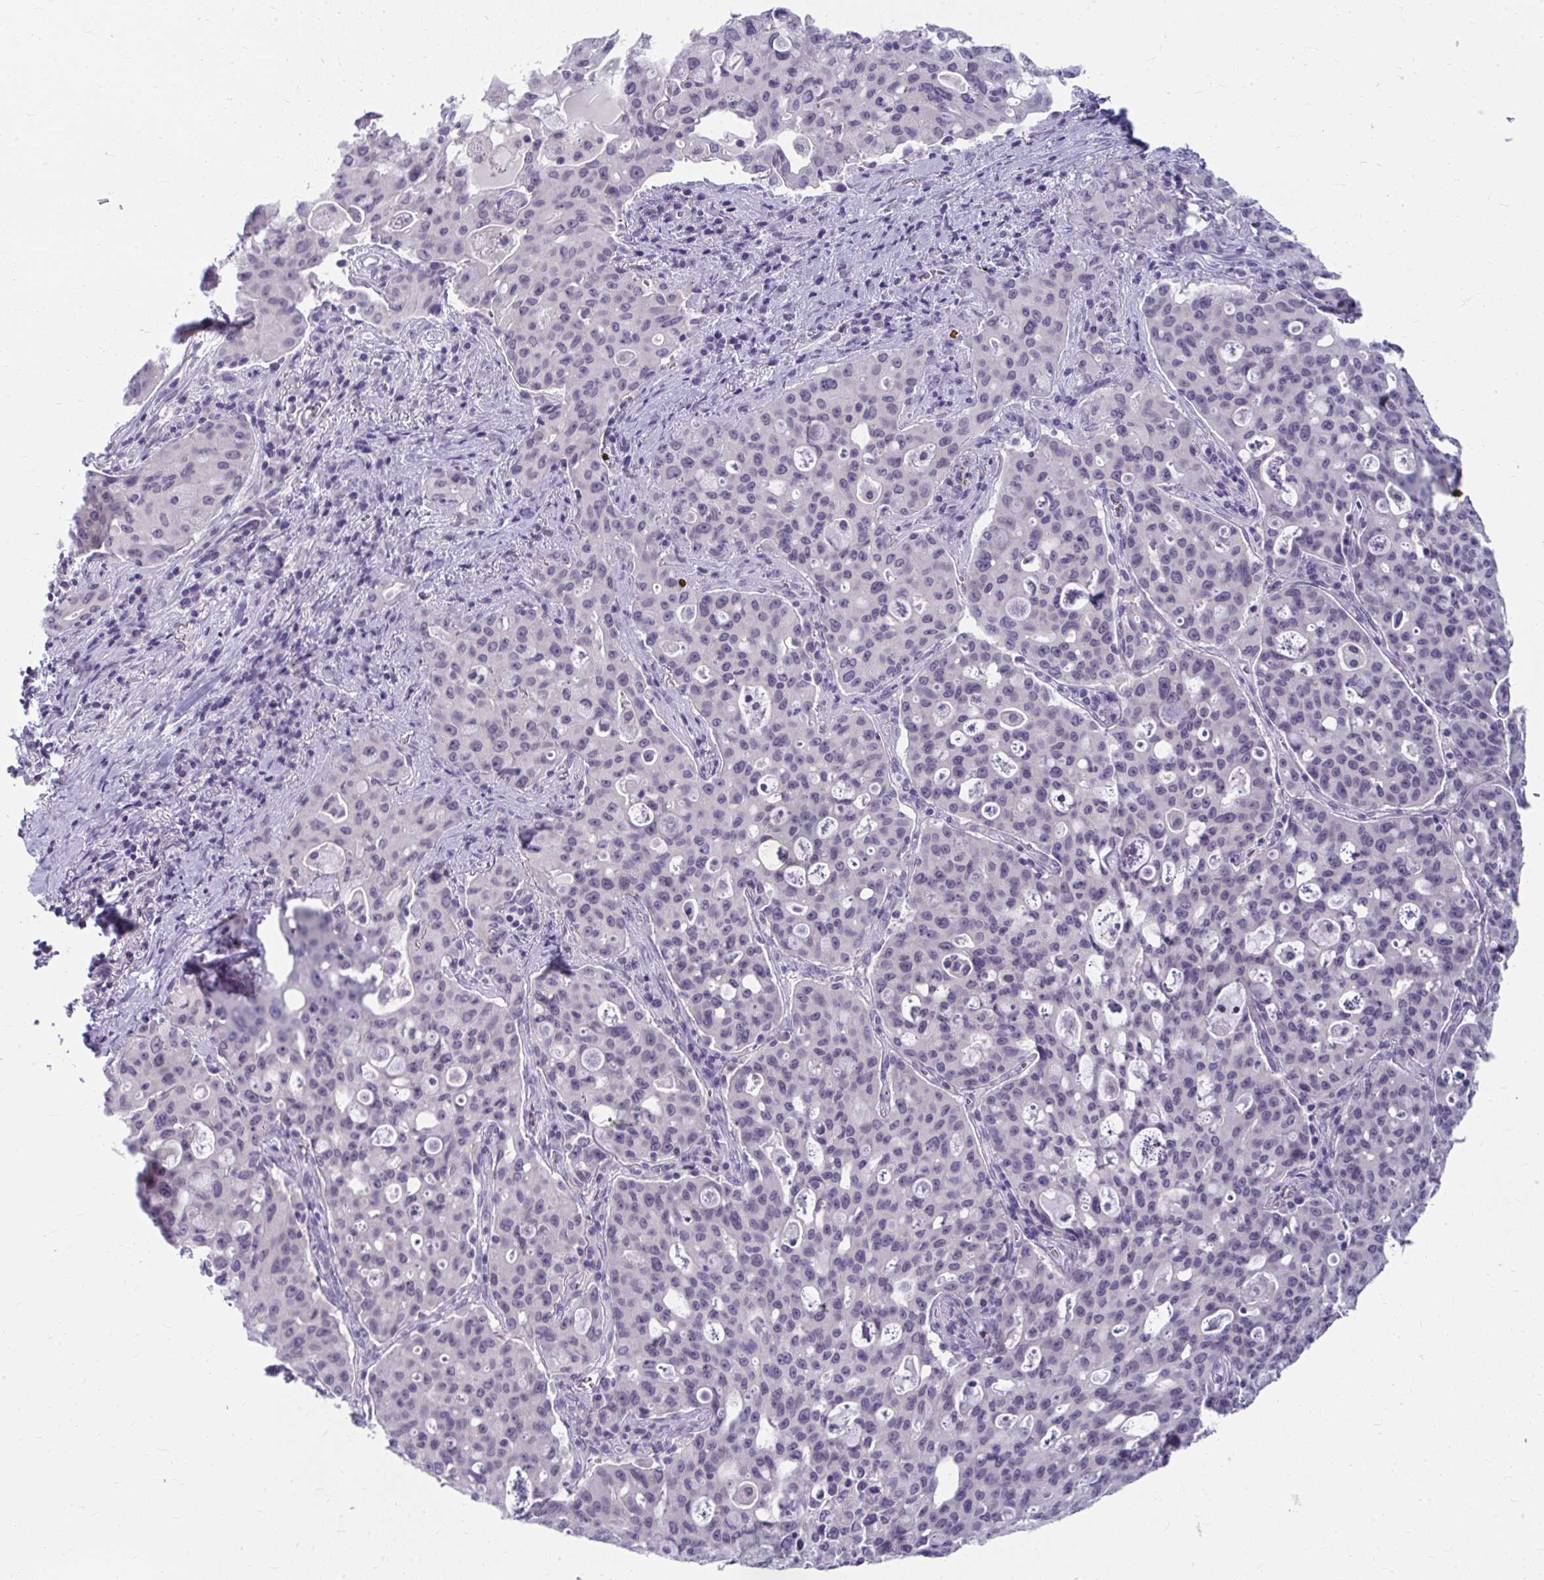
{"staining": {"intensity": "negative", "quantity": "none", "location": "none"}, "tissue": "lung cancer", "cell_type": "Tumor cells", "image_type": "cancer", "snomed": [{"axis": "morphology", "description": "Adenocarcinoma, NOS"}, {"axis": "topography", "description": "Lung"}], "caption": "Tumor cells show no significant protein positivity in lung cancer.", "gene": "UGT3A2", "patient": {"sex": "female", "age": 44}}